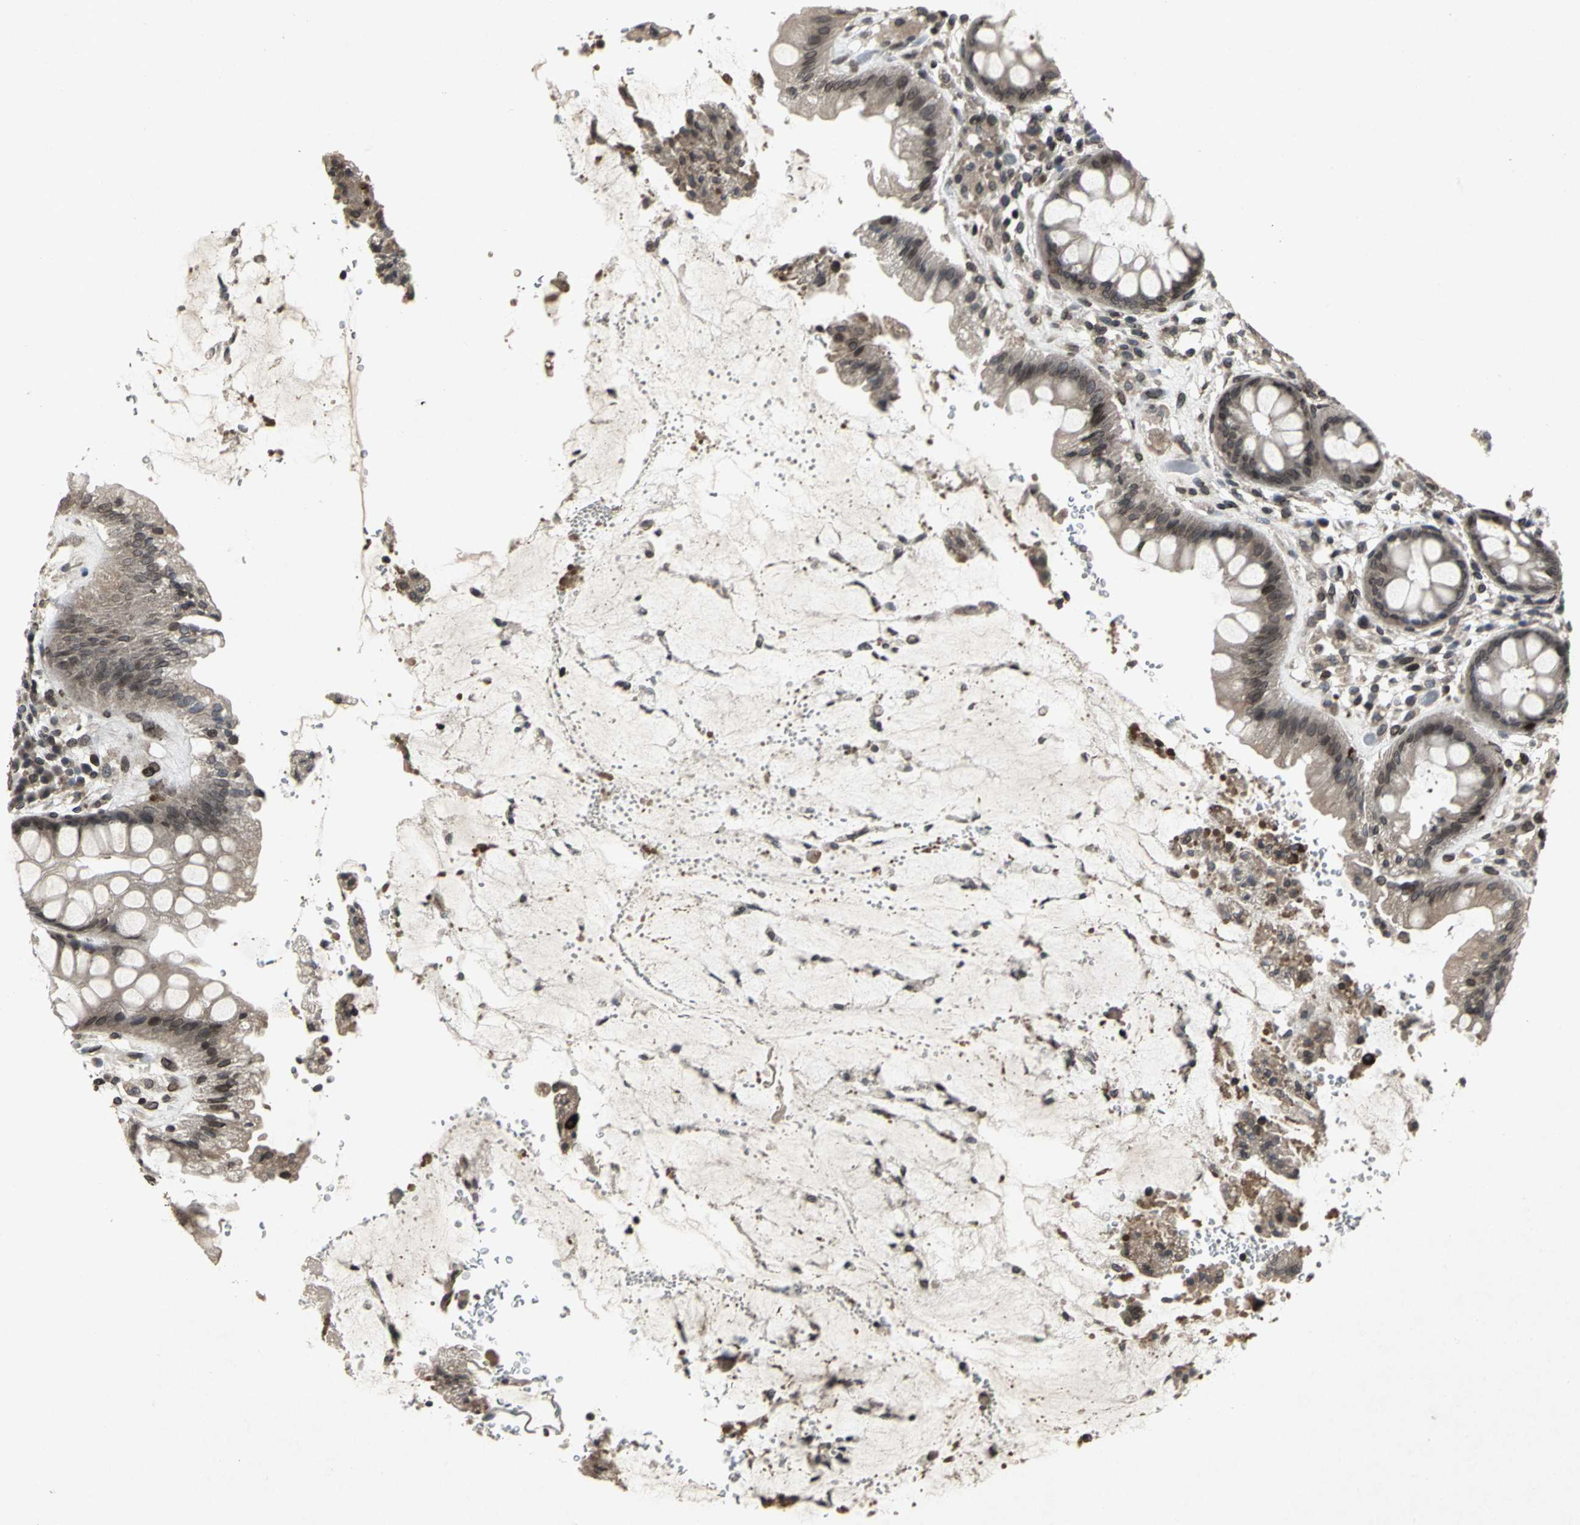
{"staining": {"intensity": "strong", "quantity": ">75%", "location": "nuclear"}, "tissue": "rectum", "cell_type": "Glandular cells", "image_type": "normal", "snomed": [{"axis": "morphology", "description": "Normal tissue, NOS"}, {"axis": "topography", "description": "Rectum"}], "caption": "Approximately >75% of glandular cells in benign human rectum demonstrate strong nuclear protein positivity as visualized by brown immunohistochemical staining.", "gene": "SH2B3", "patient": {"sex": "female", "age": 46}}